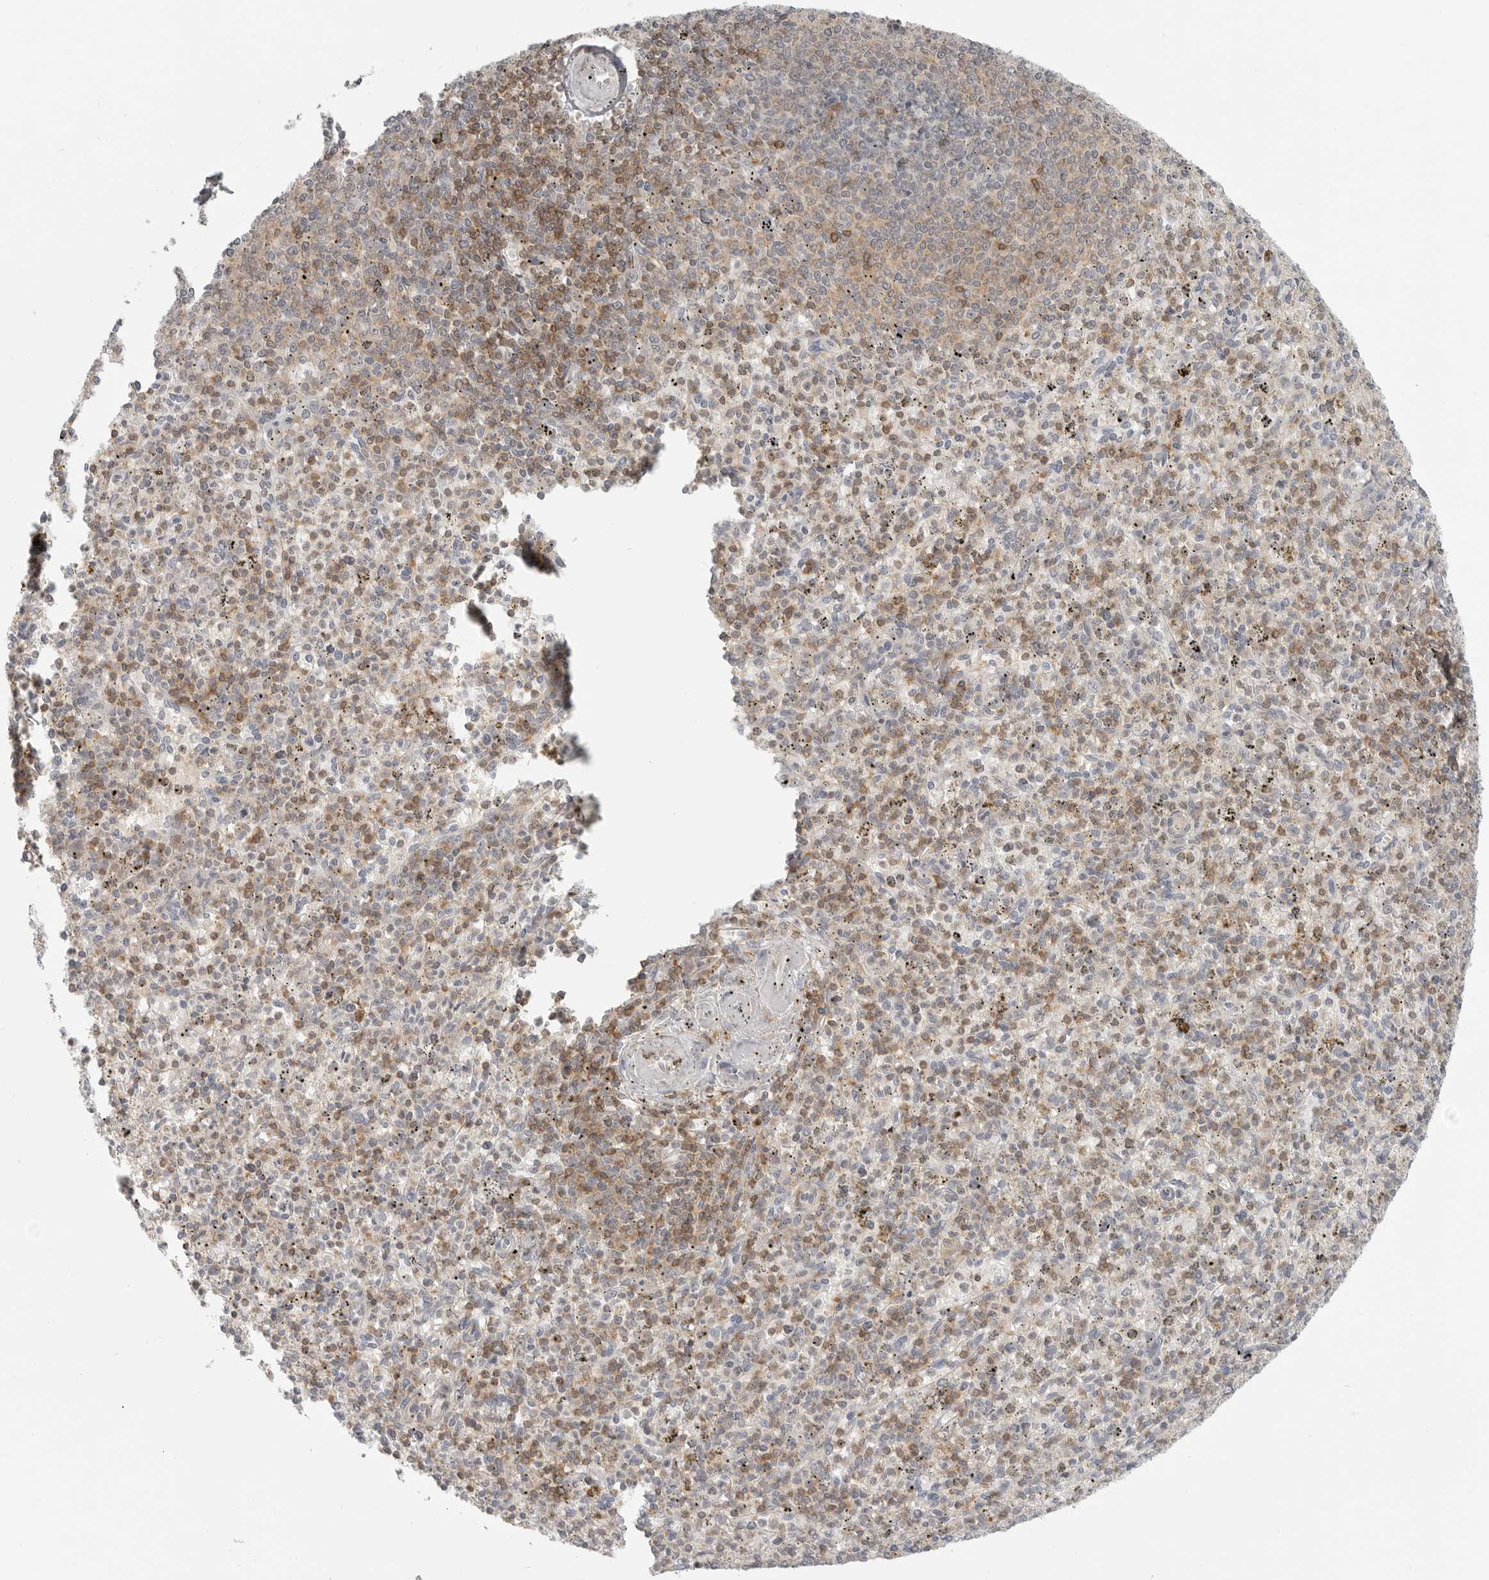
{"staining": {"intensity": "strong", "quantity": "<25%", "location": "cytoplasmic/membranous"}, "tissue": "spleen", "cell_type": "Cells in red pulp", "image_type": "normal", "snomed": [{"axis": "morphology", "description": "Normal tissue, NOS"}, {"axis": "topography", "description": "Spleen"}], "caption": "Cells in red pulp exhibit strong cytoplasmic/membranous expression in approximately <25% of cells in unremarkable spleen. (brown staining indicates protein expression, while blue staining denotes nuclei).", "gene": "SH3KBP1", "patient": {"sex": "male", "age": 72}}